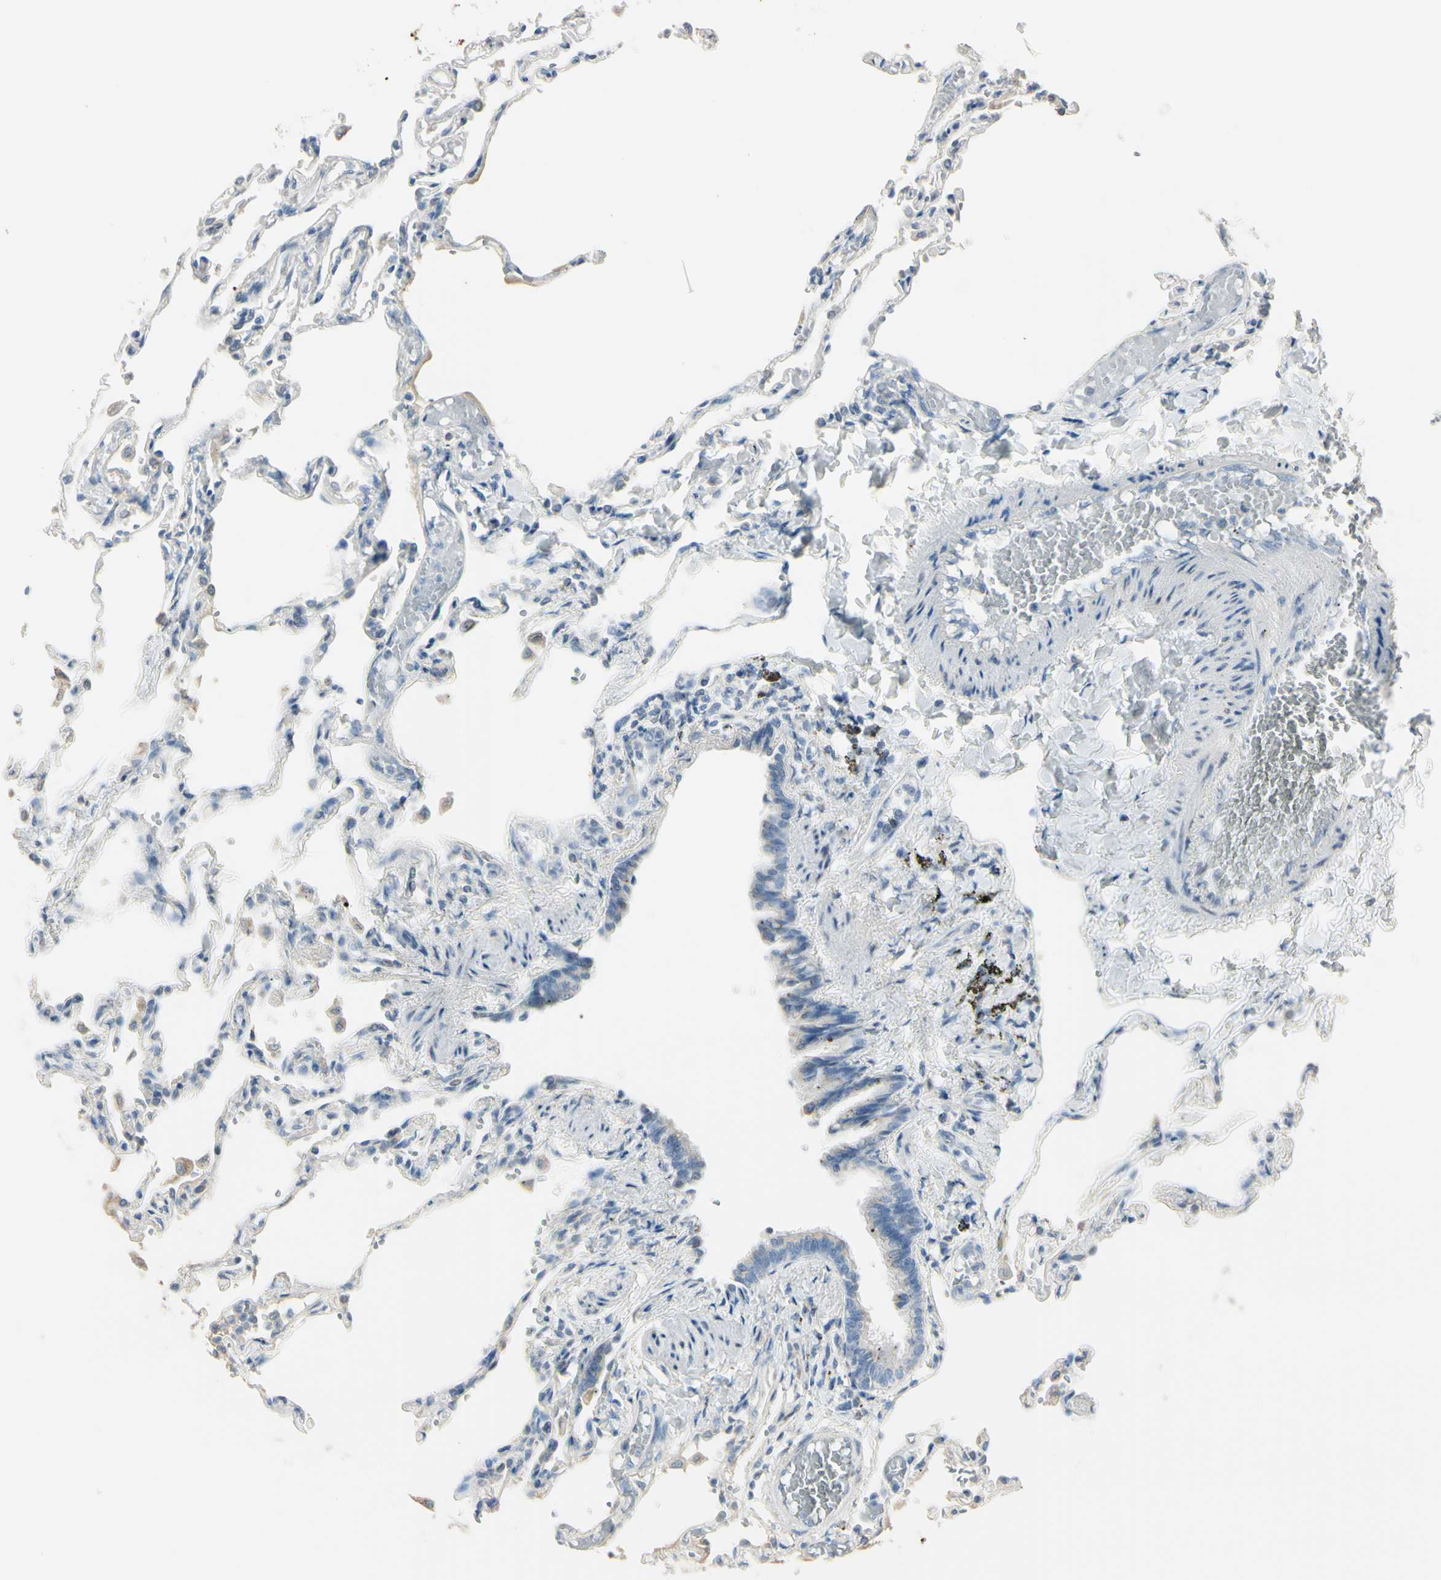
{"staining": {"intensity": "weak", "quantity": "25%-75%", "location": "cytoplasmic/membranous"}, "tissue": "lung", "cell_type": "Alveolar cells", "image_type": "normal", "snomed": [{"axis": "morphology", "description": "Normal tissue, NOS"}, {"axis": "topography", "description": "Lung"}], "caption": "Immunohistochemistry staining of benign lung, which exhibits low levels of weak cytoplasmic/membranous expression in approximately 25%-75% of alveolar cells indicating weak cytoplasmic/membranous protein staining. The staining was performed using DAB (3,3'-diaminobenzidine) (brown) for protein detection and nuclei were counterstained in hematoxylin (blue).", "gene": "ANGPTL1", "patient": {"sex": "male", "age": 21}}